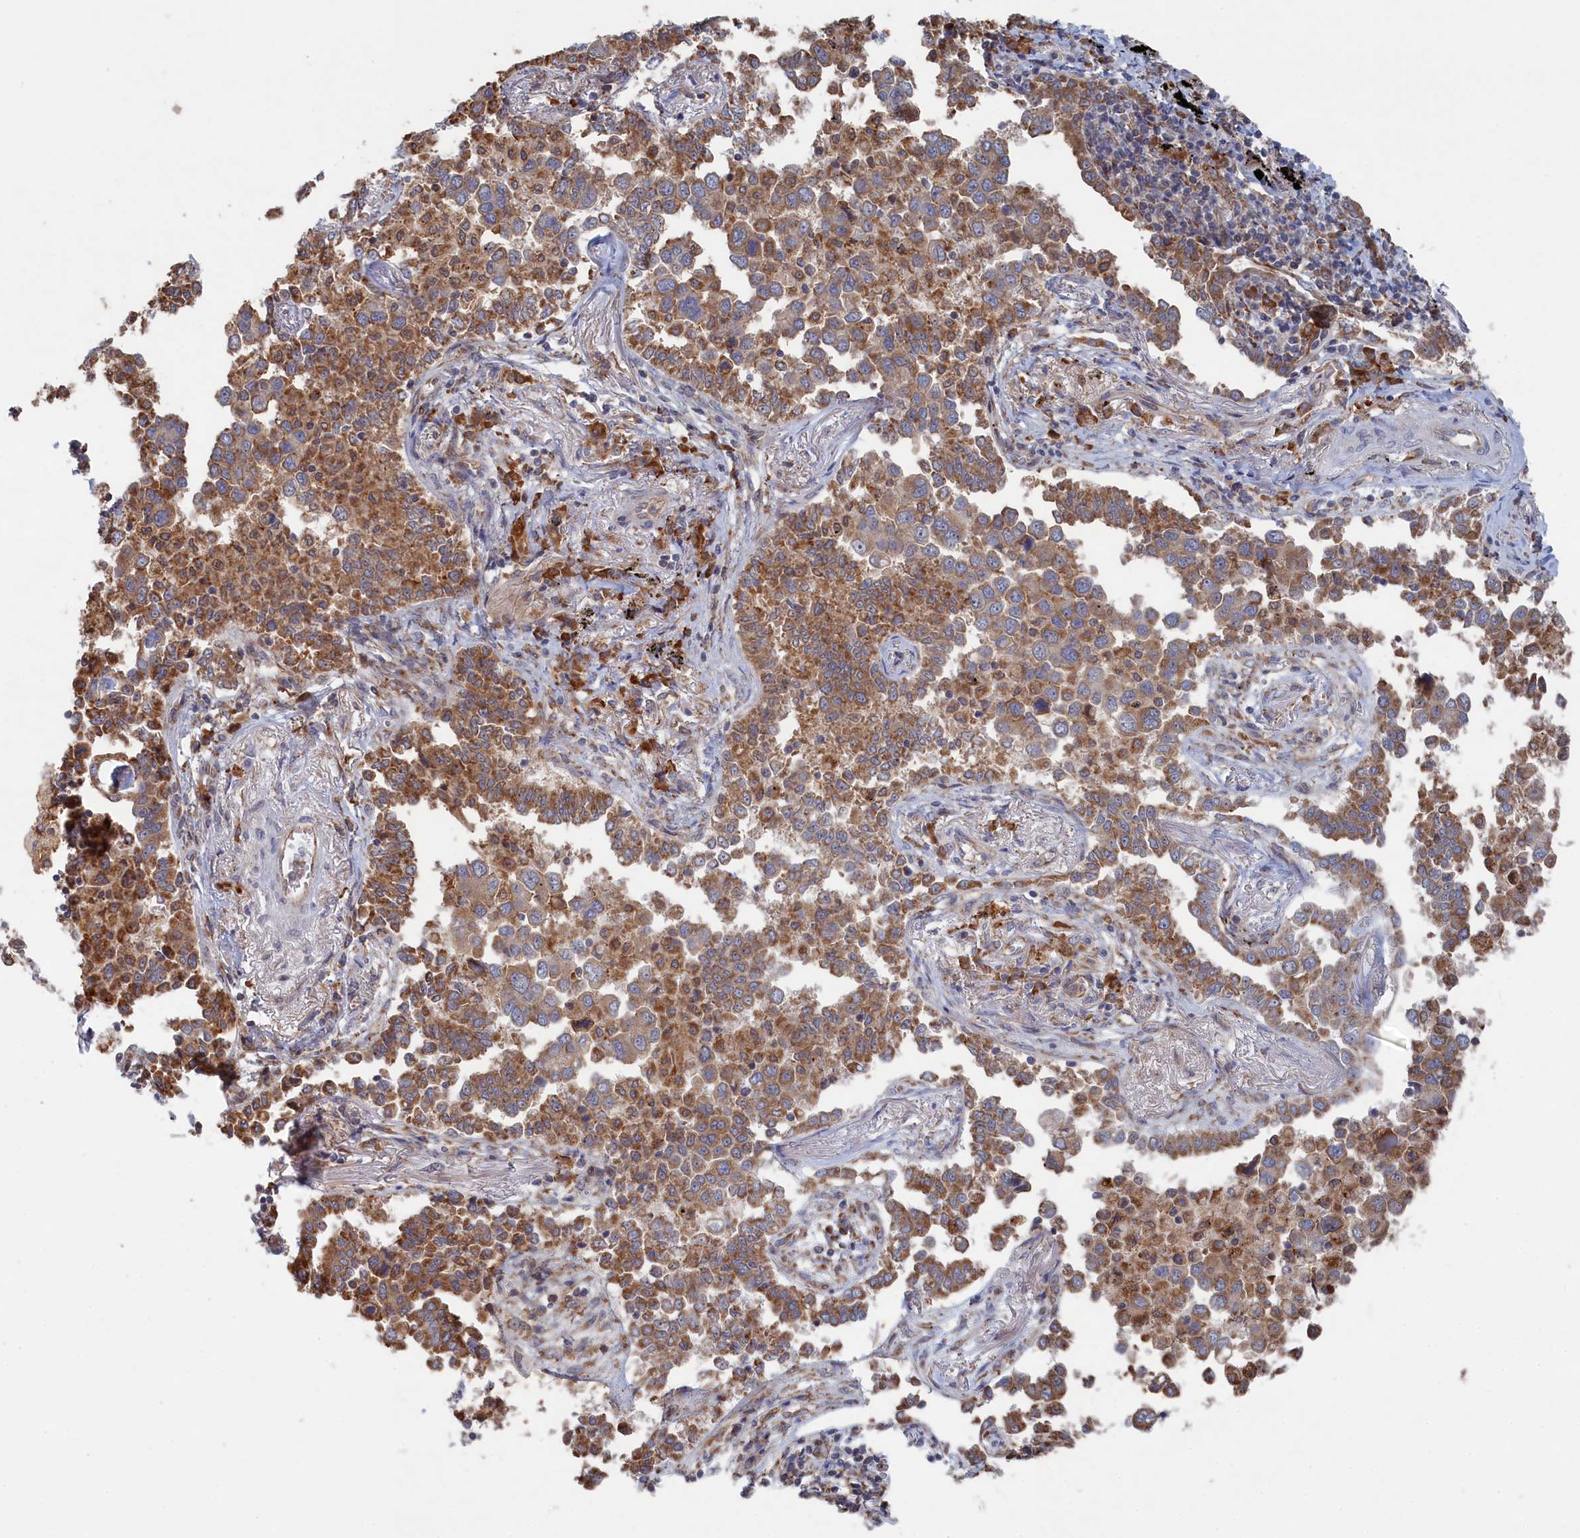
{"staining": {"intensity": "moderate", "quantity": ">75%", "location": "cytoplasmic/membranous"}, "tissue": "lung cancer", "cell_type": "Tumor cells", "image_type": "cancer", "snomed": [{"axis": "morphology", "description": "Adenocarcinoma, NOS"}, {"axis": "topography", "description": "Lung"}], "caption": "Lung cancer (adenocarcinoma) tissue exhibits moderate cytoplasmic/membranous positivity in about >75% of tumor cells, visualized by immunohistochemistry.", "gene": "BPIFB6", "patient": {"sex": "male", "age": 67}}